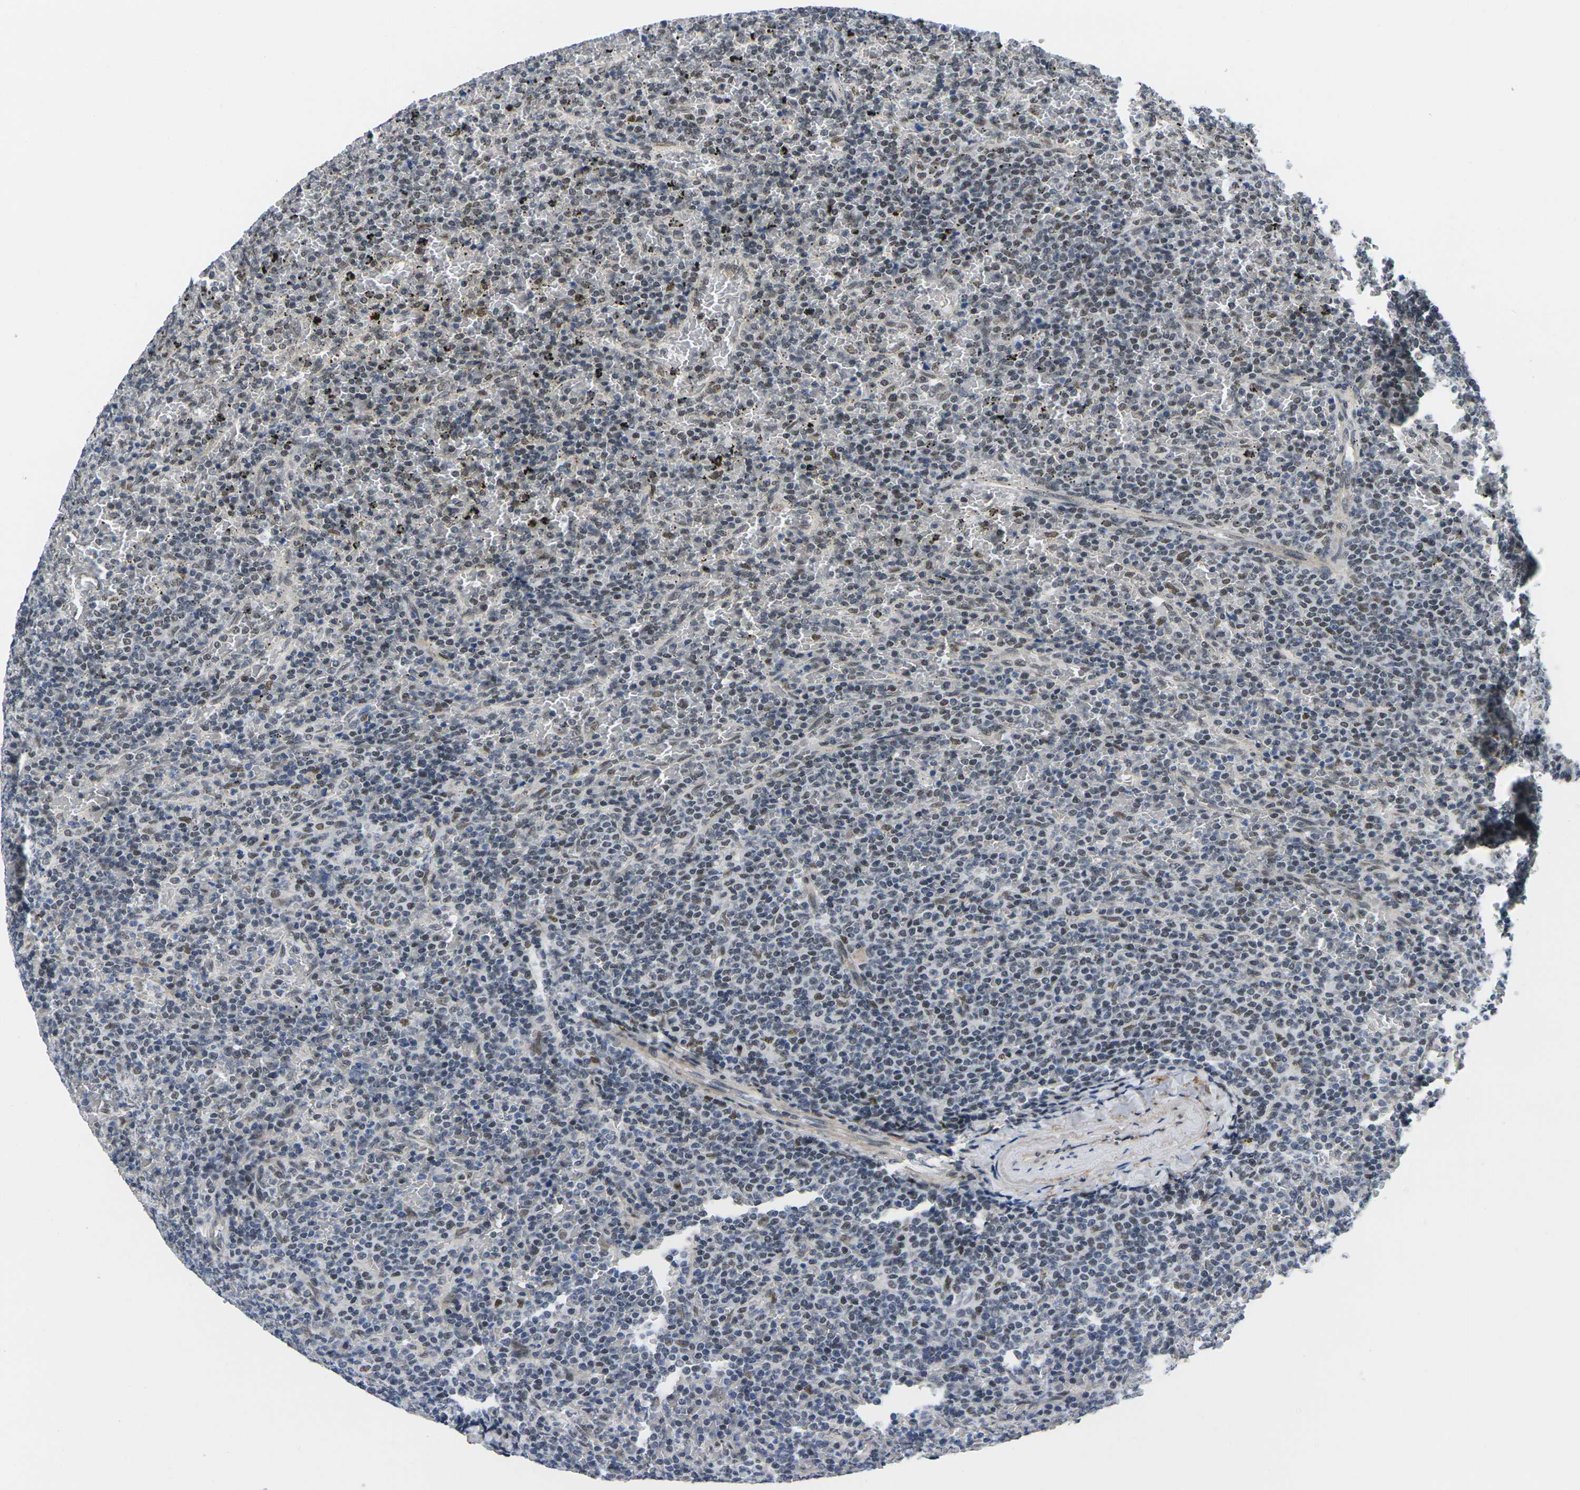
{"staining": {"intensity": "weak", "quantity": "25%-75%", "location": "nuclear"}, "tissue": "lymphoma", "cell_type": "Tumor cells", "image_type": "cancer", "snomed": [{"axis": "morphology", "description": "Malignant lymphoma, non-Hodgkin's type, Low grade"}, {"axis": "topography", "description": "Spleen"}], "caption": "Immunohistochemical staining of lymphoma exhibits low levels of weak nuclear protein expression in about 25%-75% of tumor cells. The staining is performed using DAB brown chromogen to label protein expression. The nuclei are counter-stained blue using hematoxylin.", "gene": "RBM7", "patient": {"sex": "female", "age": 77}}